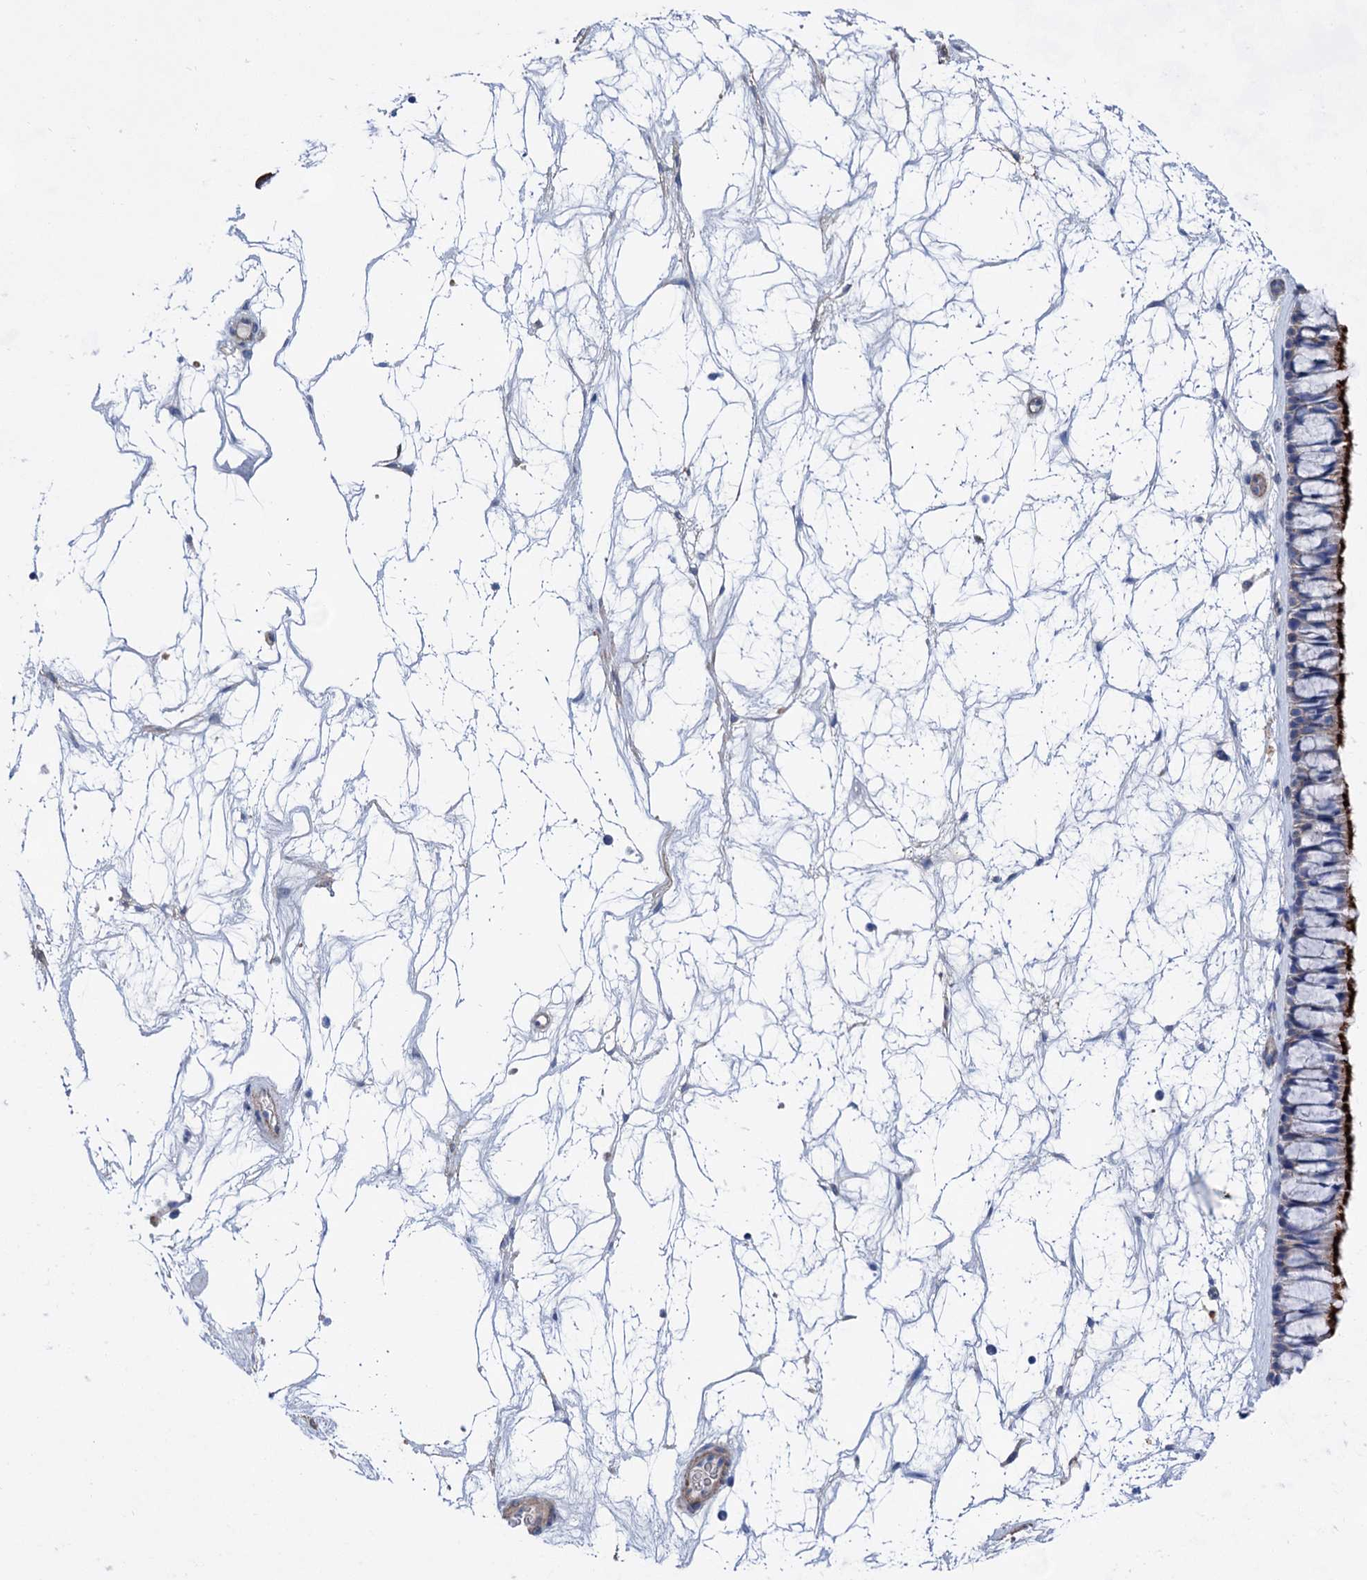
{"staining": {"intensity": "strong", "quantity": ">75%", "location": "cytoplasmic/membranous"}, "tissue": "nasopharynx", "cell_type": "Respiratory epithelial cells", "image_type": "normal", "snomed": [{"axis": "morphology", "description": "Normal tissue, NOS"}, {"axis": "topography", "description": "Nasopharynx"}], "caption": "Nasopharynx was stained to show a protein in brown. There is high levels of strong cytoplasmic/membranous positivity in approximately >75% of respiratory epithelial cells. Nuclei are stained in blue.", "gene": "GPR155", "patient": {"sex": "male", "age": 64}}